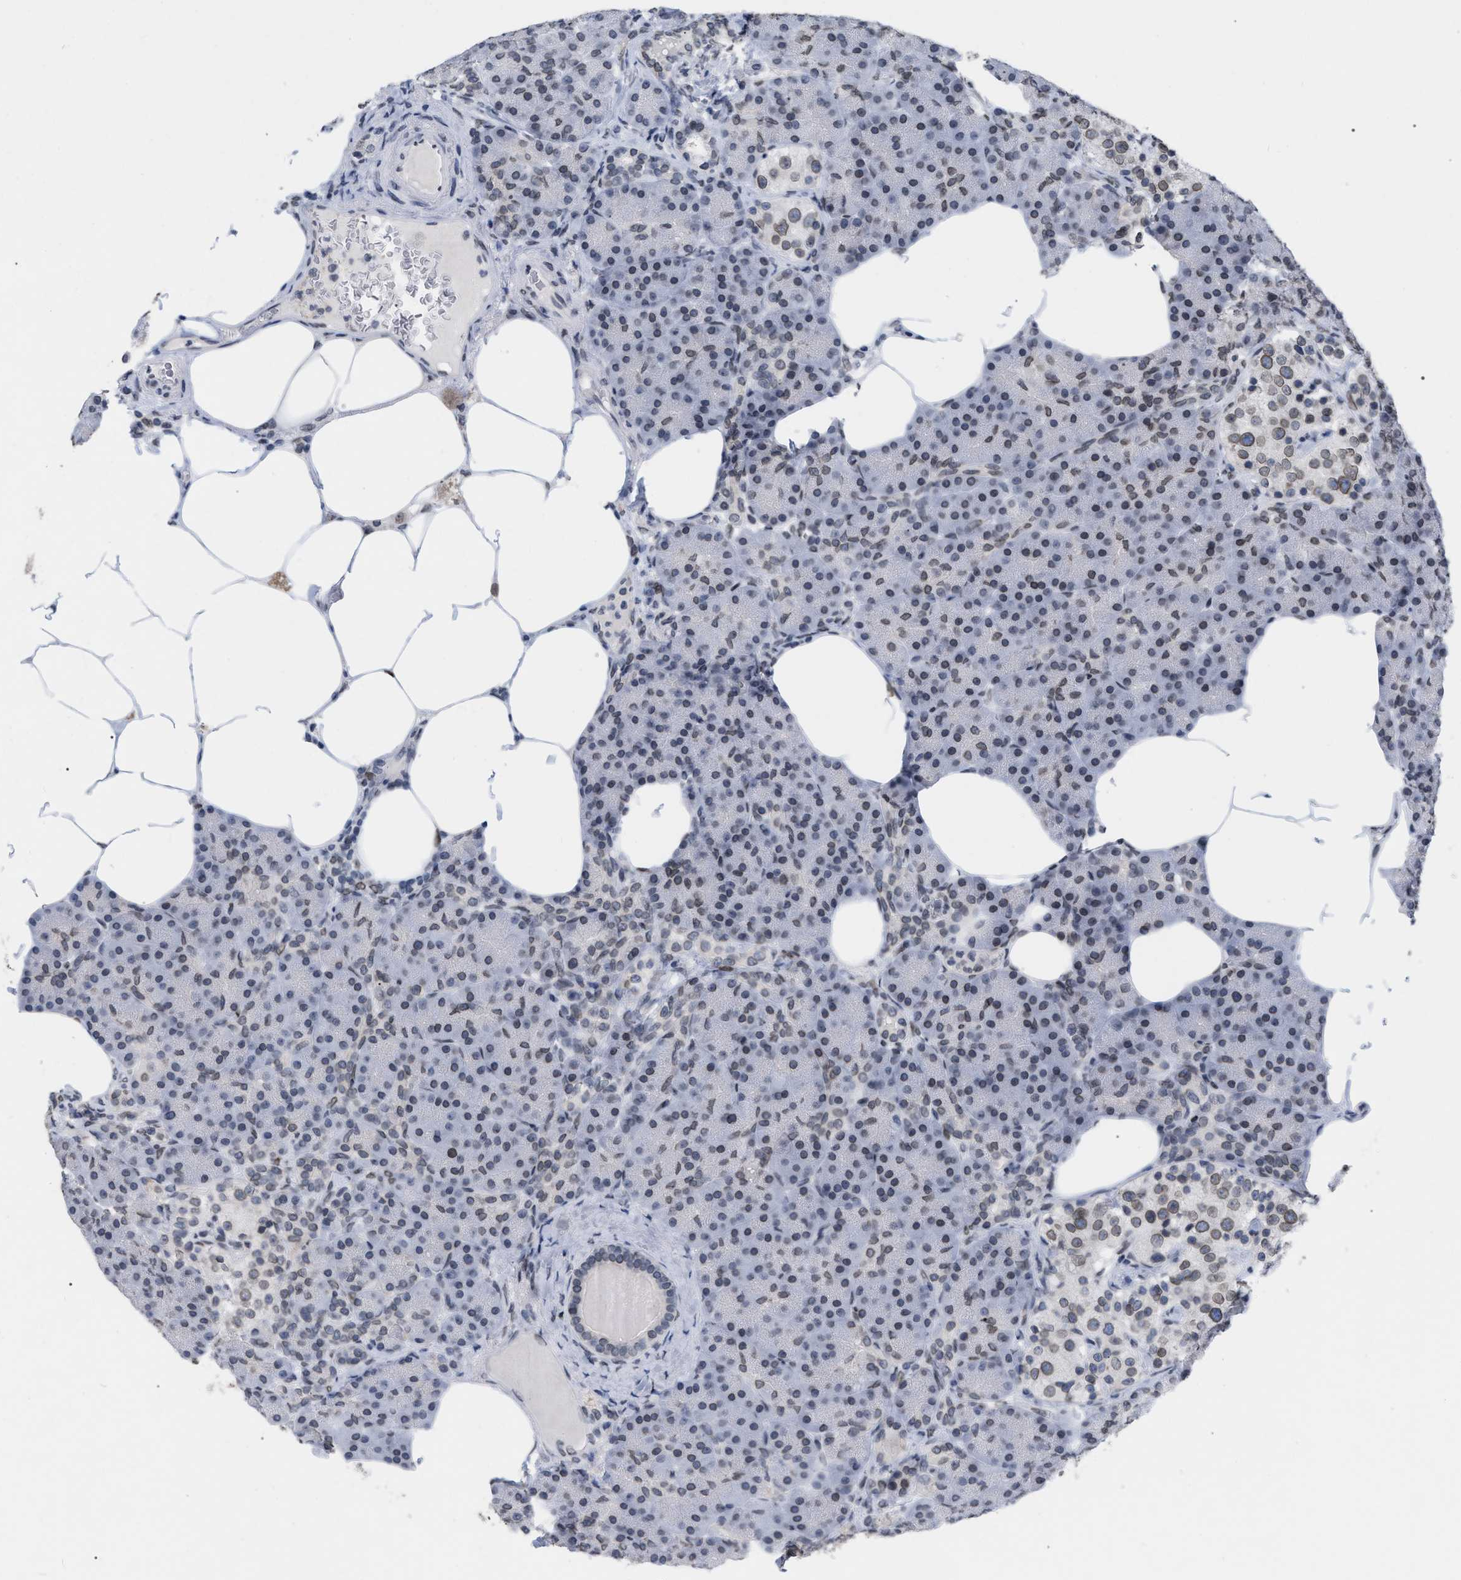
{"staining": {"intensity": "weak", "quantity": "<25%", "location": "cytoplasmic/membranous,nuclear"}, "tissue": "pancreas", "cell_type": "Exocrine glandular cells", "image_type": "normal", "snomed": [{"axis": "morphology", "description": "Normal tissue, NOS"}, {"axis": "topography", "description": "Pancreas"}], "caption": "There is no significant staining in exocrine glandular cells of pancreas. (Immunohistochemistry, brightfield microscopy, high magnification).", "gene": "TPR", "patient": {"sex": "female", "age": 70}}